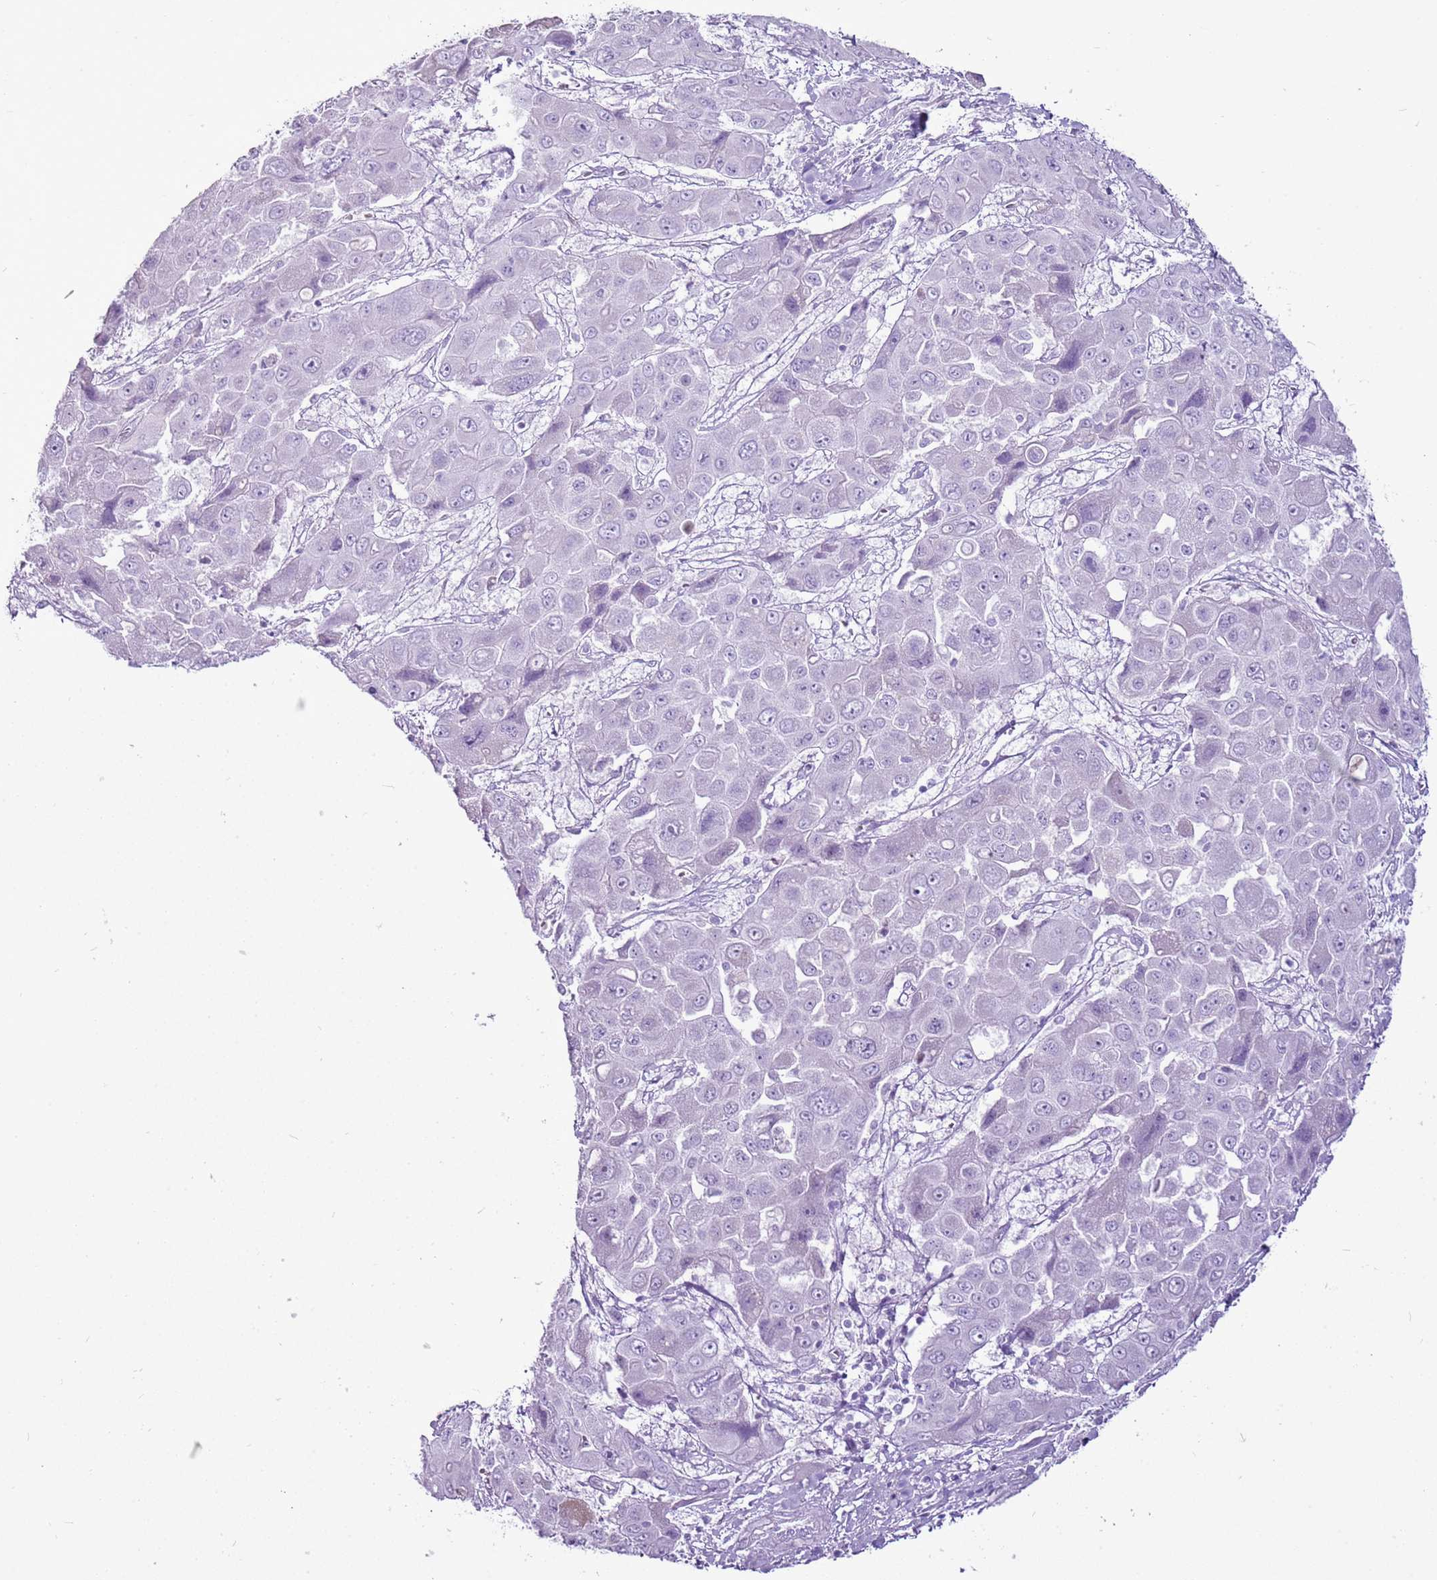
{"staining": {"intensity": "negative", "quantity": "none", "location": "none"}, "tissue": "liver cancer", "cell_type": "Tumor cells", "image_type": "cancer", "snomed": [{"axis": "morphology", "description": "Cholangiocarcinoma"}, {"axis": "topography", "description": "Liver"}], "caption": "DAB immunohistochemical staining of human liver cancer (cholangiocarcinoma) displays no significant expression in tumor cells.", "gene": "CNFN", "patient": {"sex": "male", "age": 67}}